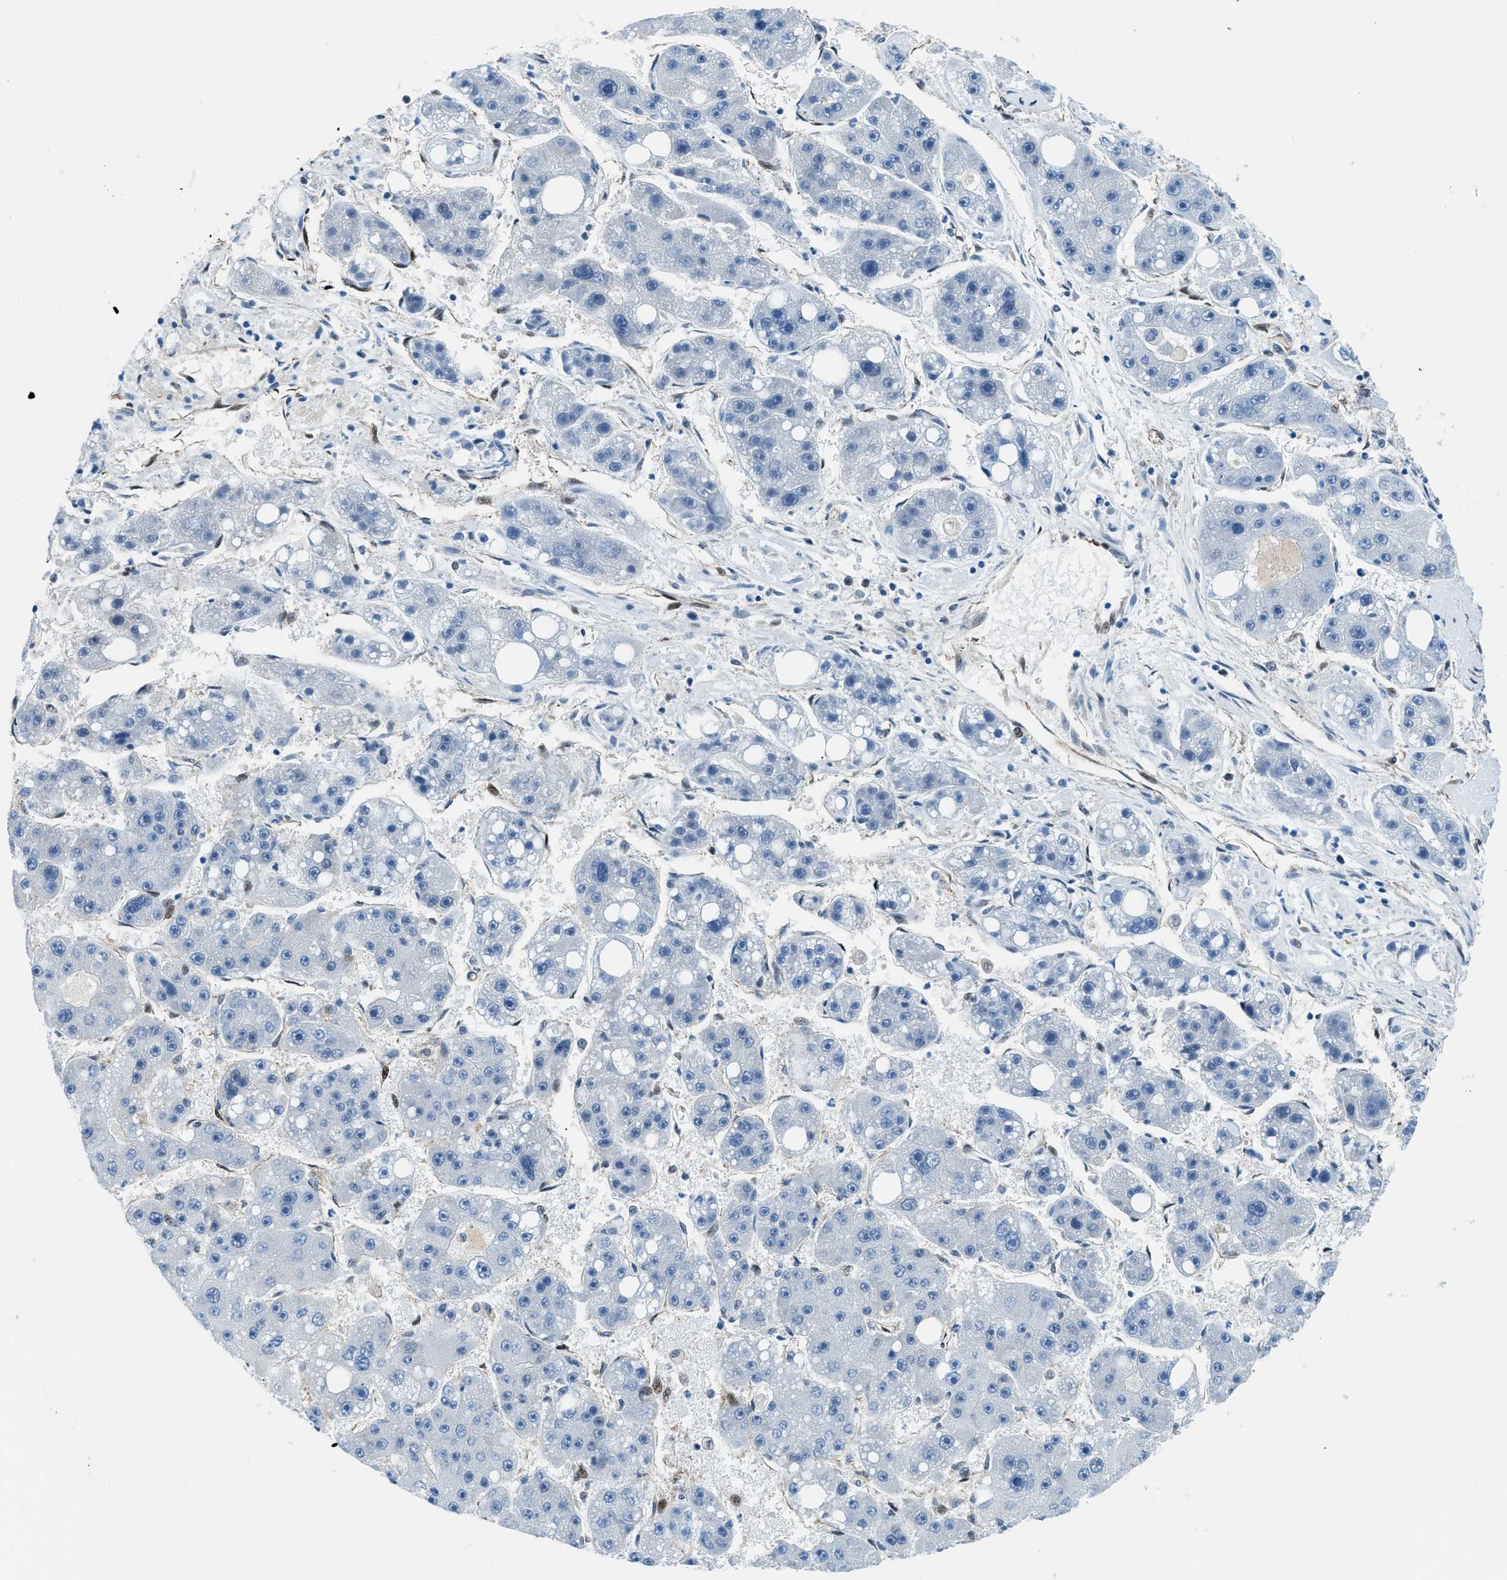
{"staining": {"intensity": "negative", "quantity": "none", "location": "none"}, "tissue": "liver cancer", "cell_type": "Tumor cells", "image_type": "cancer", "snomed": [{"axis": "morphology", "description": "Carcinoma, Hepatocellular, NOS"}, {"axis": "topography", "description": "Liver"}], "caption": "Tumor cells show no significant protein staining in liver cancer (hepatocellular carcinoma).", "gene": "YWHAE", "patient": {"sex": "female", "age": 61}}